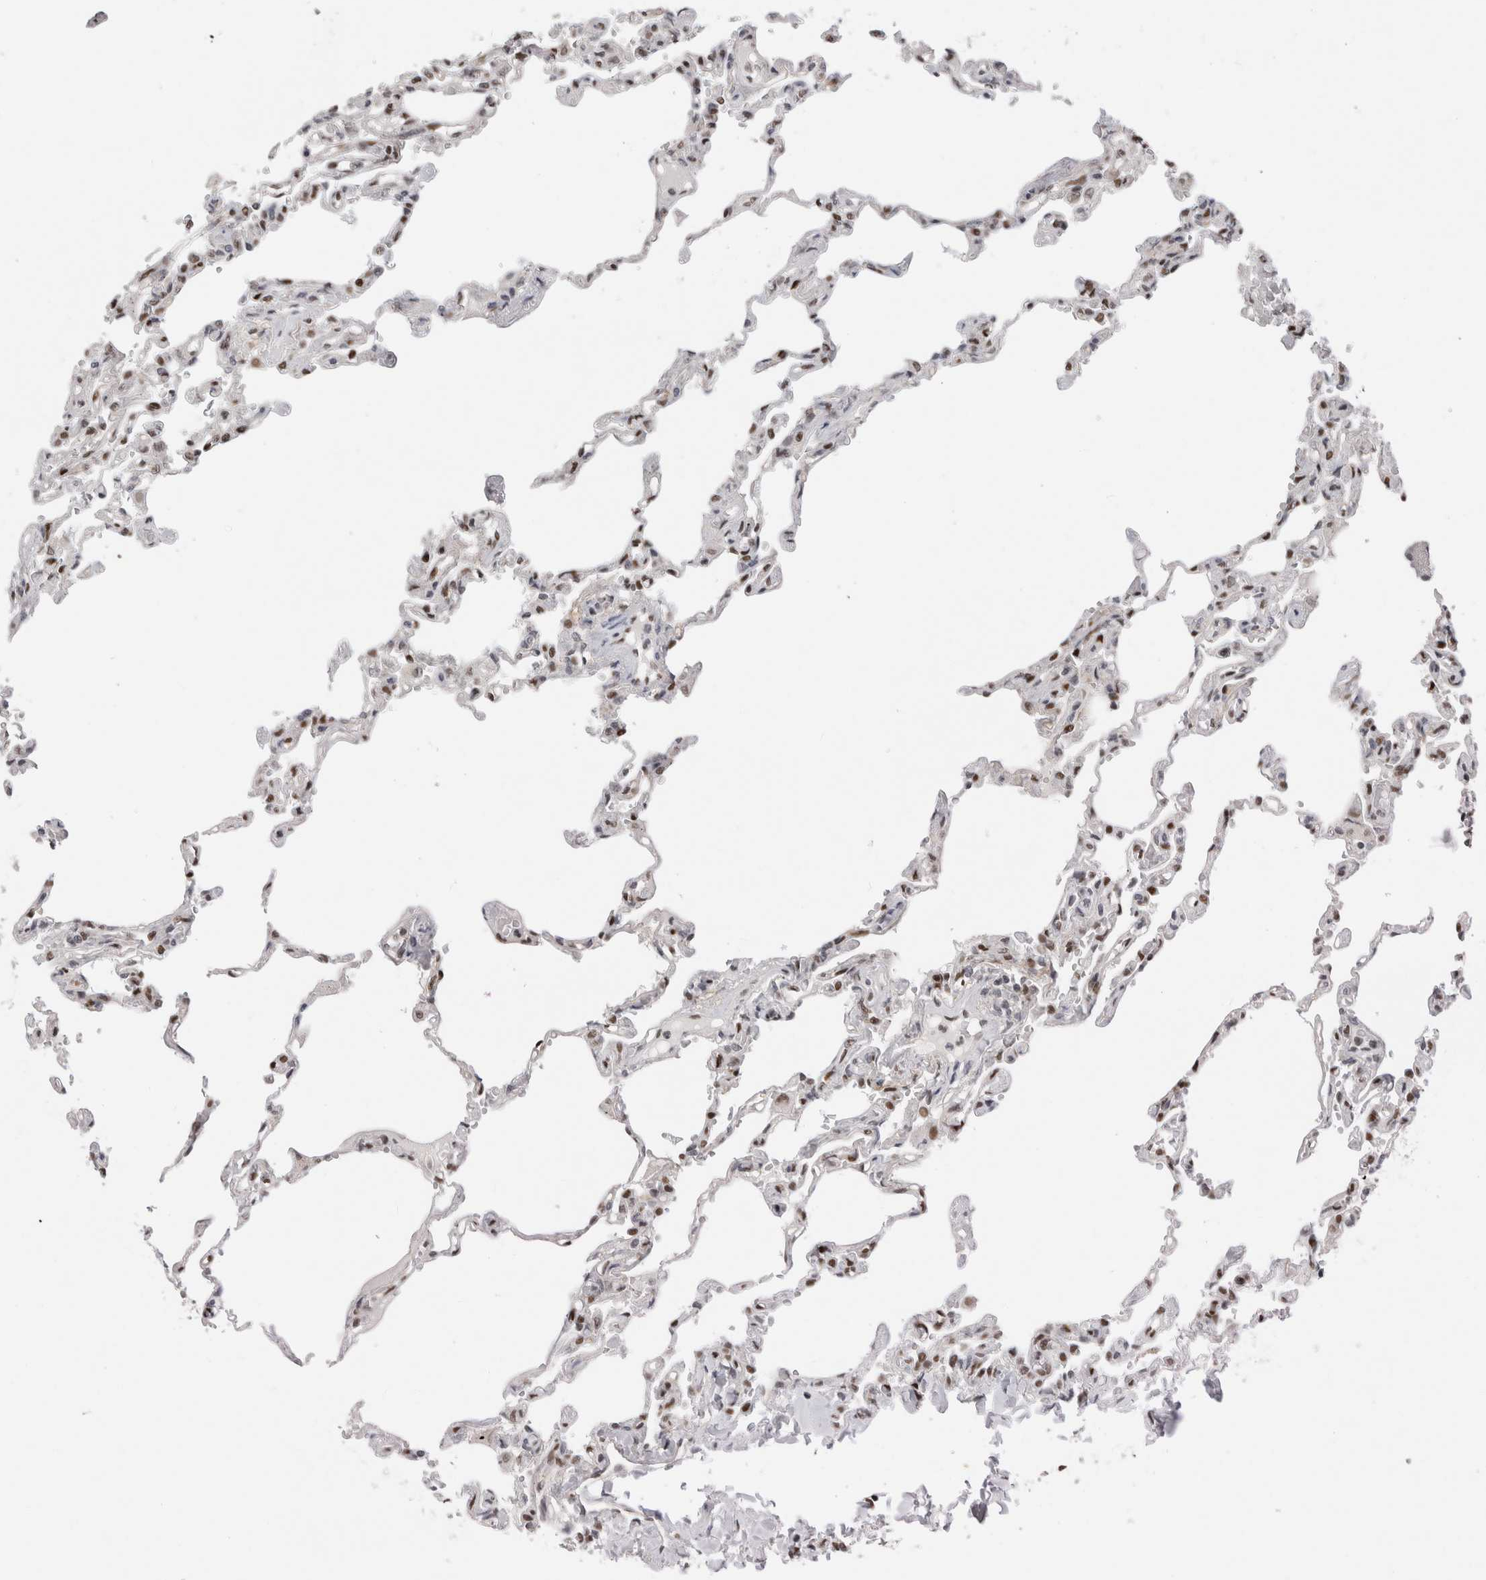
{"staining": {"intensity": "moderate", "quantity": "25%-75%", "location": "nuclear"}, "tissue": "lung", "cell_type": "Alveolar cells", "image_type": "normal", "snomed": [{"axis": "morphology", "description": "Normal tissue, NOS"}, {"axis": "topography", "description": "Lung"}], "caption": "Immunohistochemistry staining of benign lung, which reveals medium levels of moderate nuclear staining in about 25%-75% of alveolar cells indicating moderate nuclear protein positivity. The staining was performed using DAB (brown) for protein detection and nuclei were counterstained in hematoxylin (blue).", "gene": "SRARP", "patient": {"sex": "male", "age": 21}}